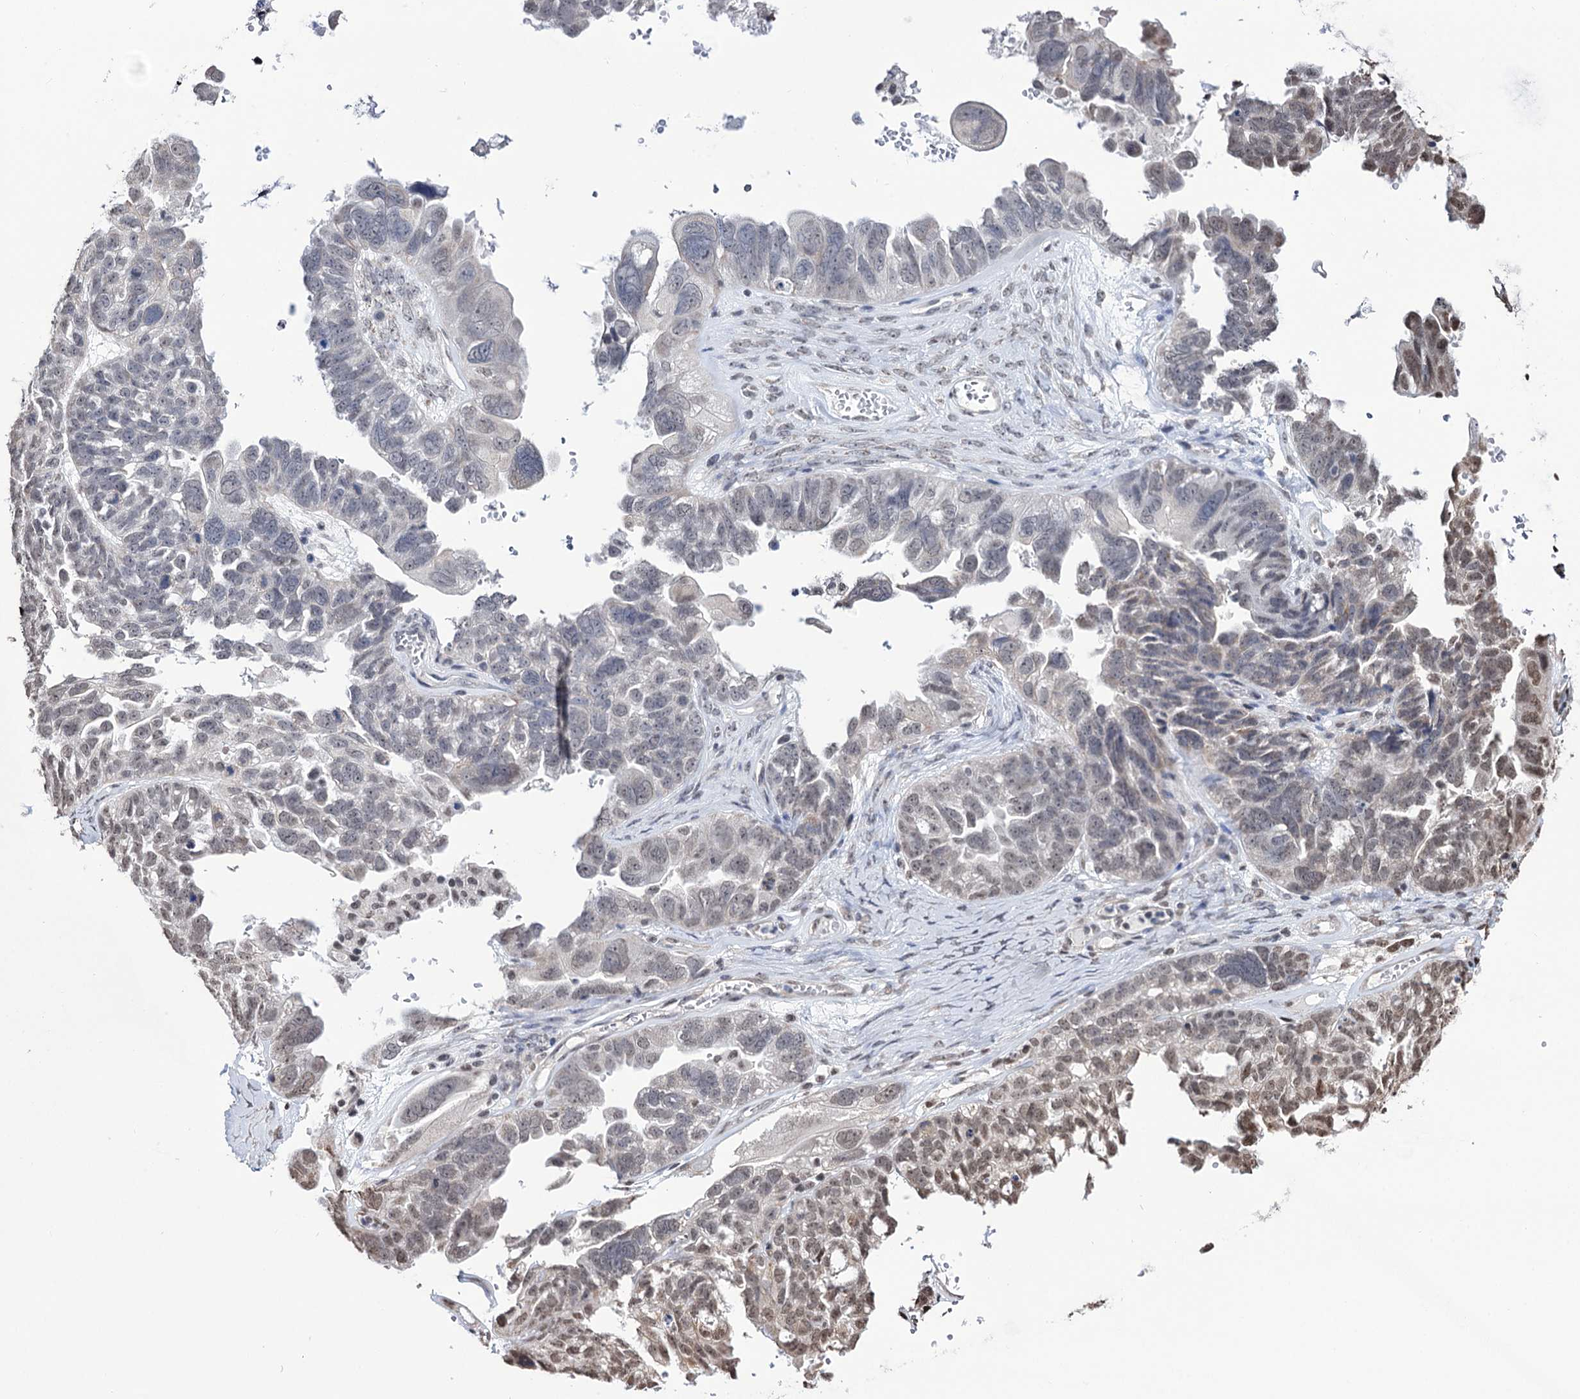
{"staining": {"intensity": "weak", "quantity": "<25%", "location": "nuclear"}, "tissue": "ovarian cancer", "cell_type": "Tumor cells", "image_type": "cancer", "snomed": [{"axis": "morphology", "description": "Cystadenocarcinoma, serous, NOS"}, {"axis": "topography", "description": "Ovary"}], "caption": "Tumor cells are negative for brown protein staining in serous cystadenocarcinoma (ovarian).", "gene": "ABHD10", "patient": {"sex": "female", "age": 79}}